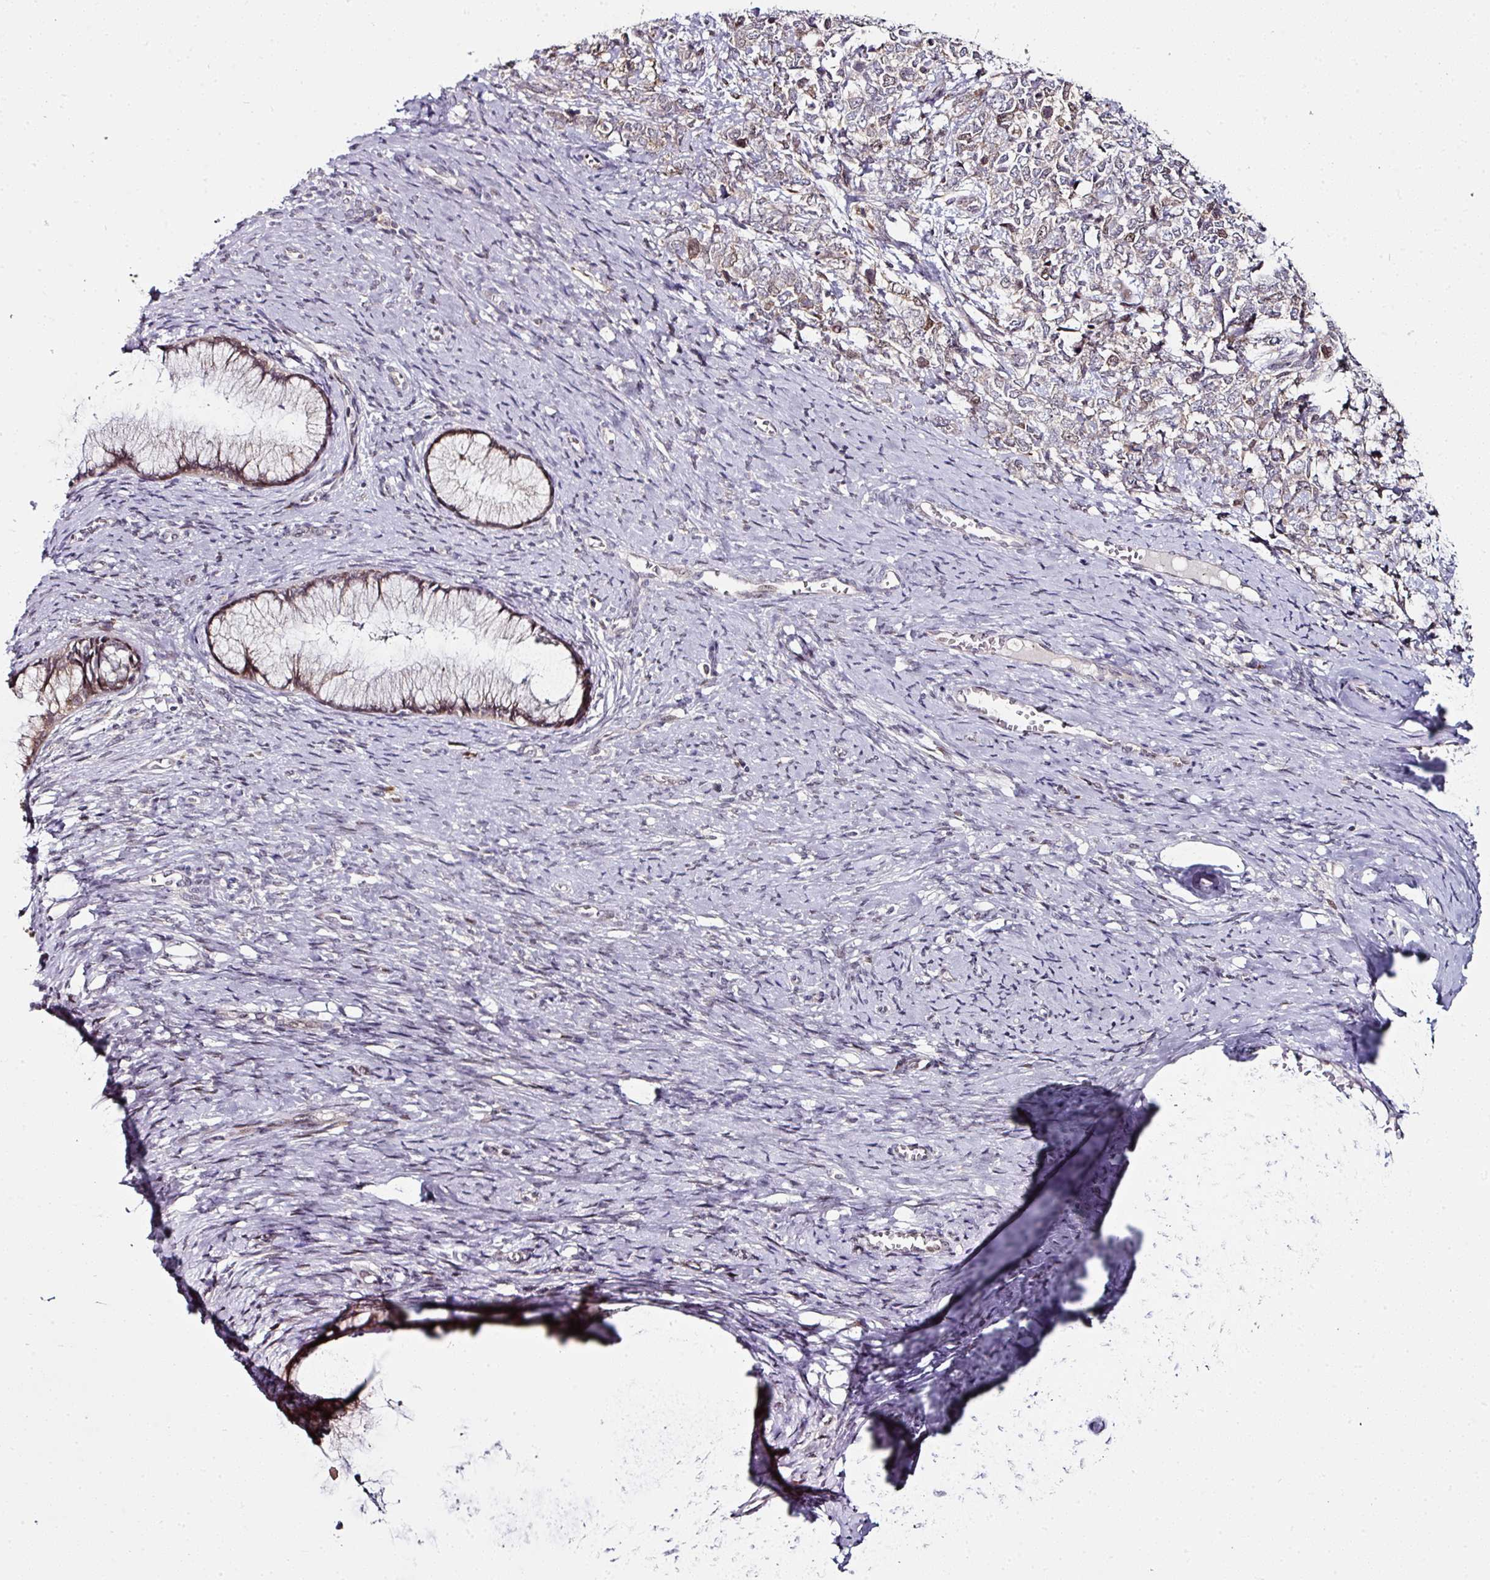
{"staining": {"intensity": "weak", "quantity": "25%-75%", "location": "cytoplasmic/membranous"}, "tissue": "cervical cancer", "cell_type": "Tumor cells", "image_type": "cancer", "snomed": [{"axis": "morphology", "description": "Squamous cell carcinoma, NOS"}, {"axis": "topography", "description": "Cervix"}], "caption": "Protein expression by immunohistochemistry (IHC) displays weak cytoplasmic/membranous expression in about 25%-75% of tumor cells in cervical cancer (squamous cell carcinoma). The protein of interest is stained brown, and the nuclei are stained in blue (DAB IHC with brightfield microscopy, high magnification).", "gene": "APOLD1", "patient": {"sex": "female", "age": 63}}